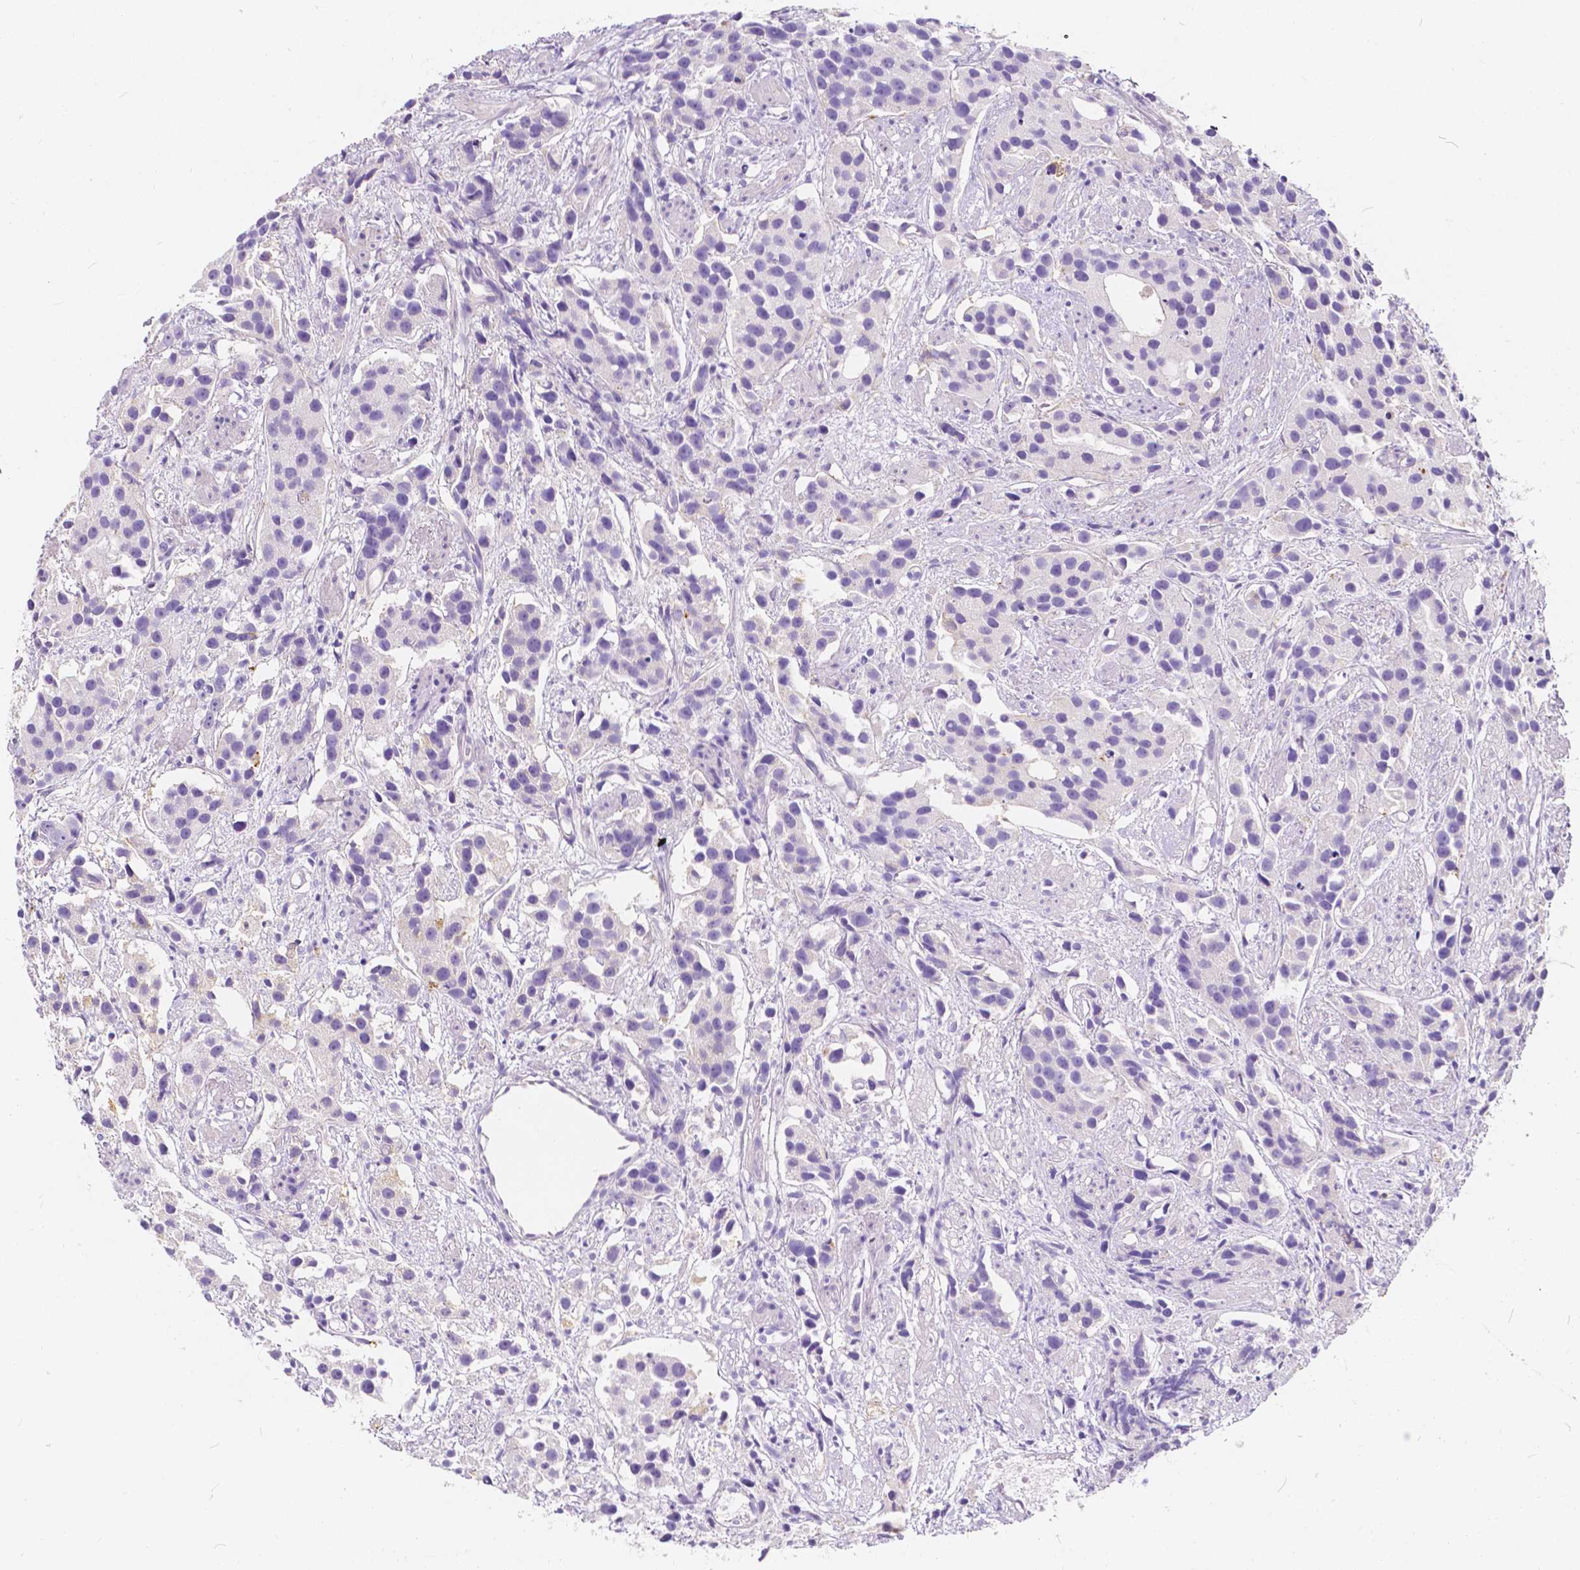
{"staining": {"intensity": "negative", "quantity": "none", "location": "none"}, "tissue": "prostate cancer", "cell_type": "Tumor cells", "image_type": "cancer", "snomed": [{"axis": "morphology", "description": "Adenocarcinoma, High grade"}, {"axis": "topography", "description": "Prostate"}], "caption": "High magnification brightfield microscopy of high-grade adenocarcinoma (prostate) stained with DAB (brown) and counterstained with hematoxylin (blue): tumor cells show no significant positivity.", "gene": "CLSTN2", "patient": {"sex": "male", "age": 68}}